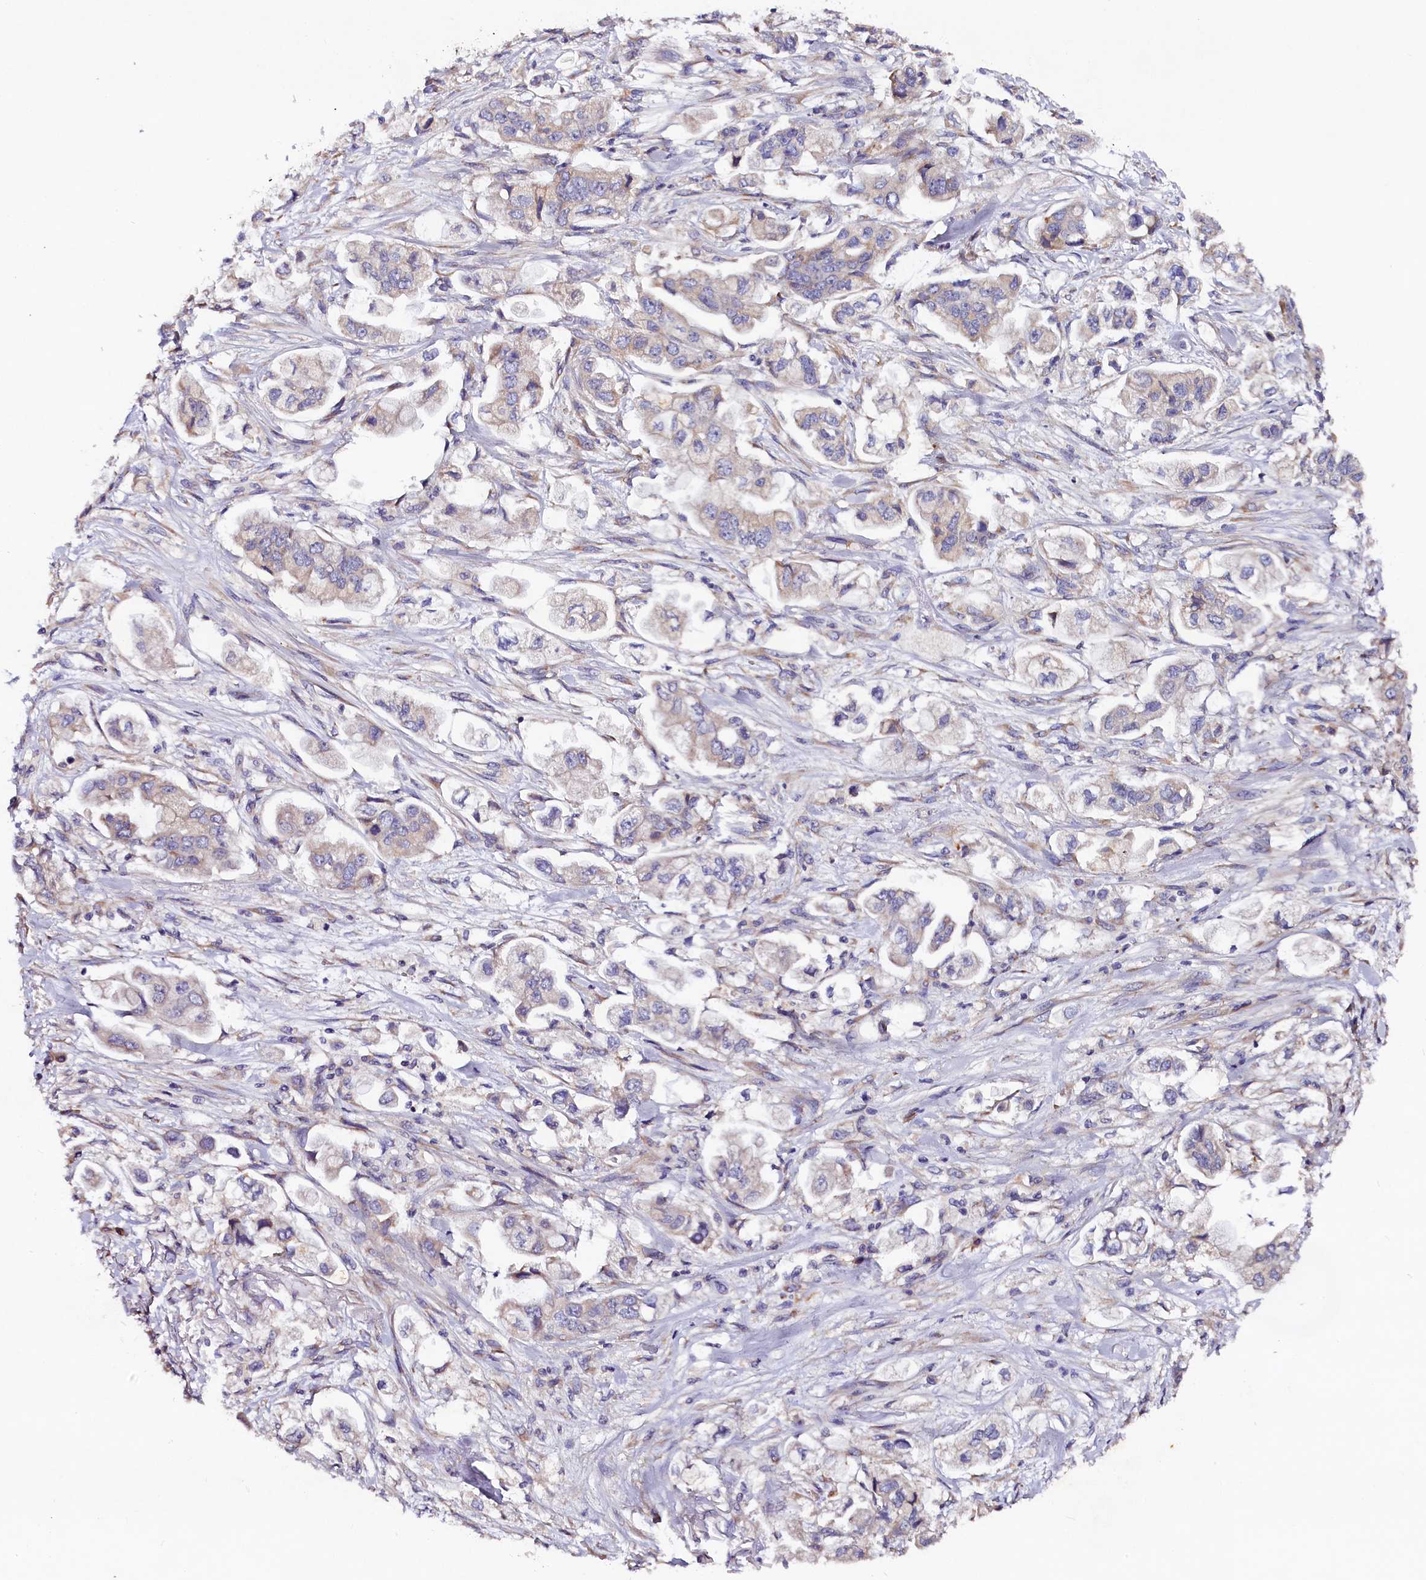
{"staining": {"intensity": "weak", "quantity": "<25%", "location": "cytoplasmic/membranous"}, "tissue": "stomach cancer", "cell_type": "Tumor cells", "image_type": "cancer", "snomed": [{"axis": "morphology", "description": "Adenocarcinoma, NOS"}, {"axis": "topography", "description": "Stomach"}], "caption": "This is a micrograph of IHC staining of adenocarcinoma (stomach), which shows no staining in tumor cells.", "gene": "ST7L", "patient": {"sex": "male", "age": 62}}